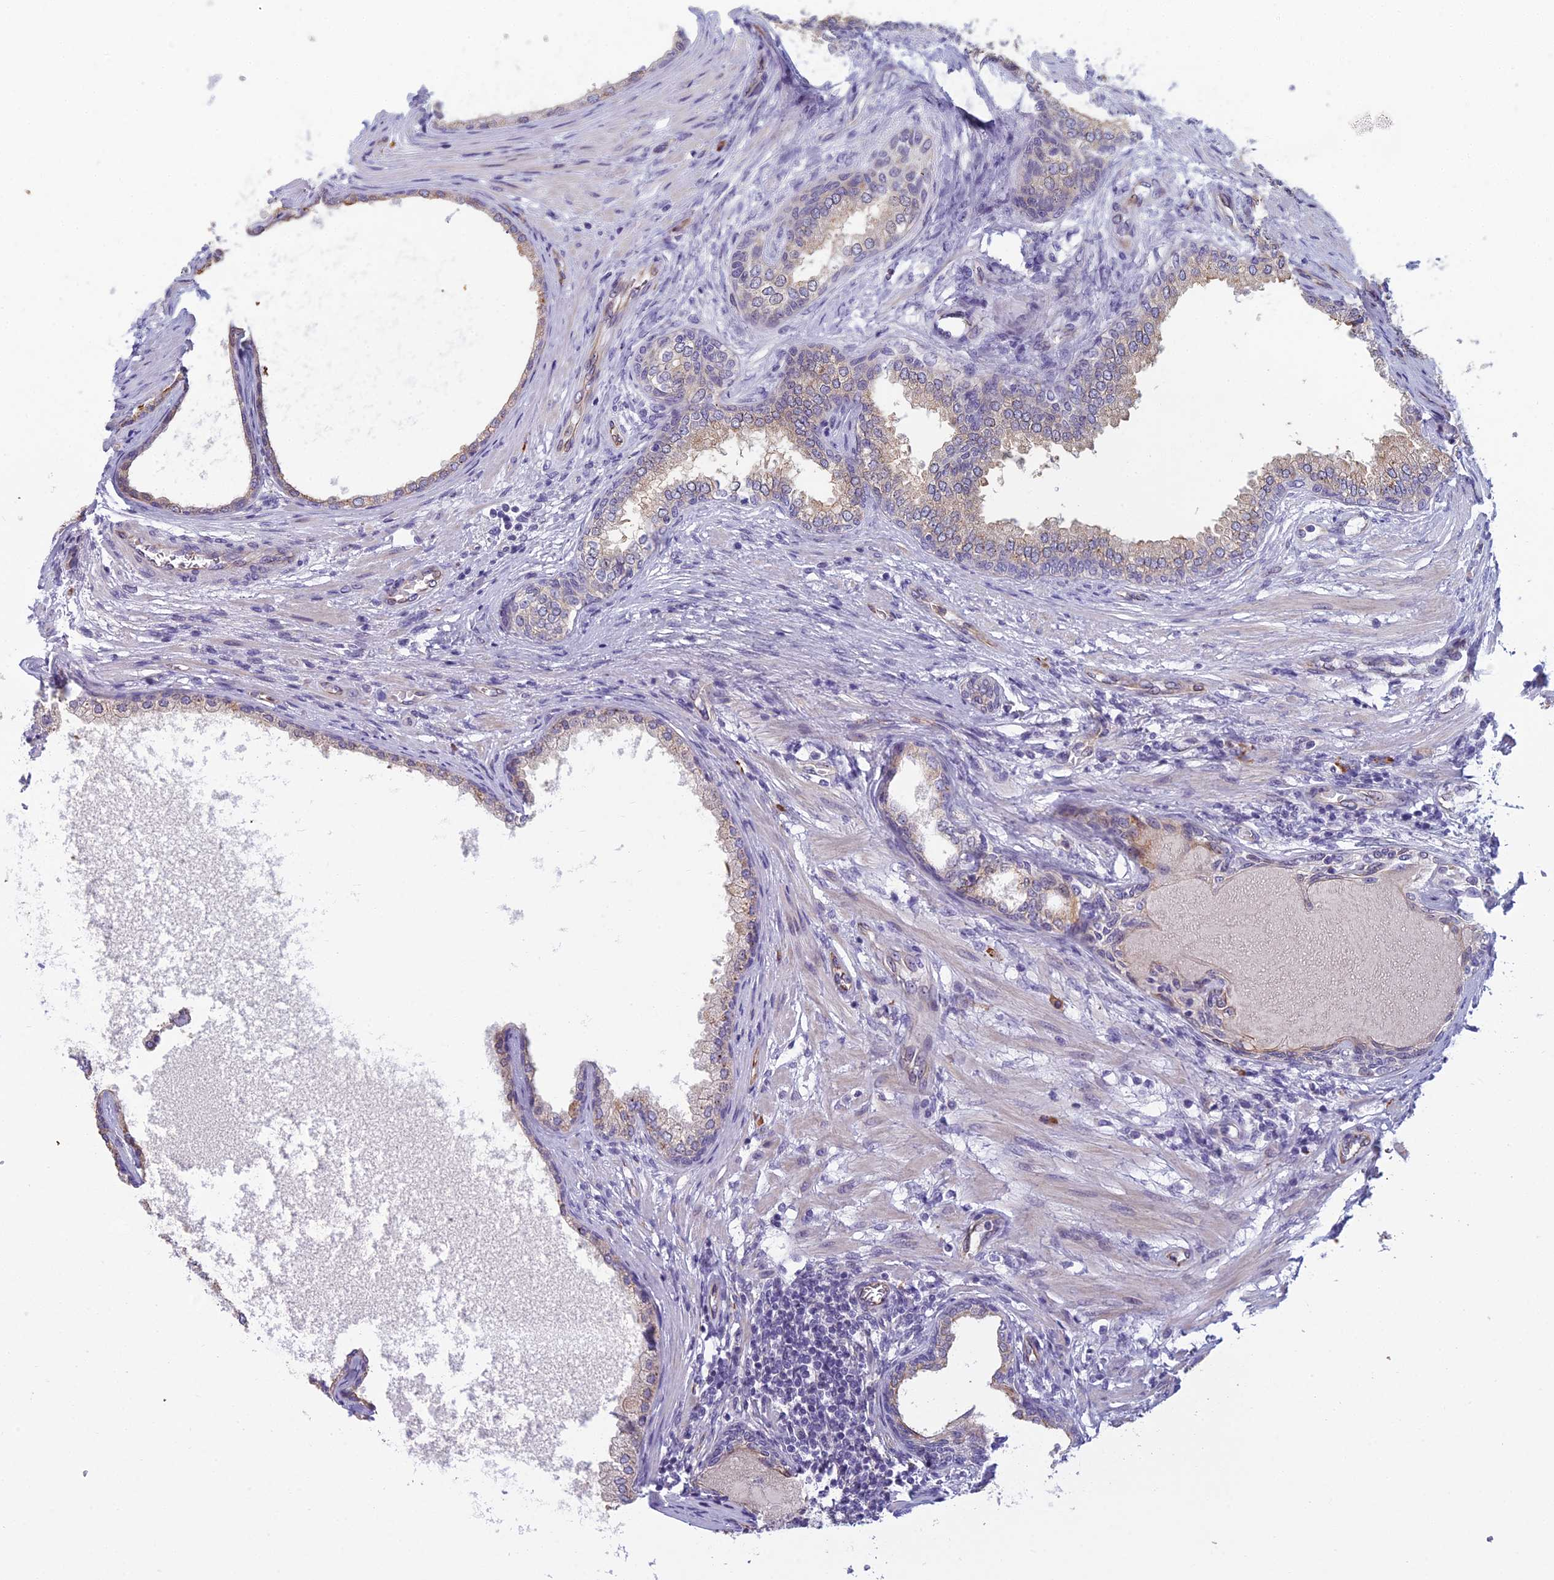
{"staining": {"intensity": "moderate", "quantity": "<25%", "location": "cytoplasmic/membranous"}, "tissue": "prostate", "cell_type": "Glandular cells", "image_type": "normal", "snomed": [{"axis": "morphology", "description": "Normal tissue, NOS"}, {"axis": "topography", "description": "Prostate"}], "caption": "Moderate cytoplasmic/membranous expression is present in about <25% of glandular cells in unremarkable prostate.", "gene": "NOC2L", "patient": {"sex": "male", "age": 76}}